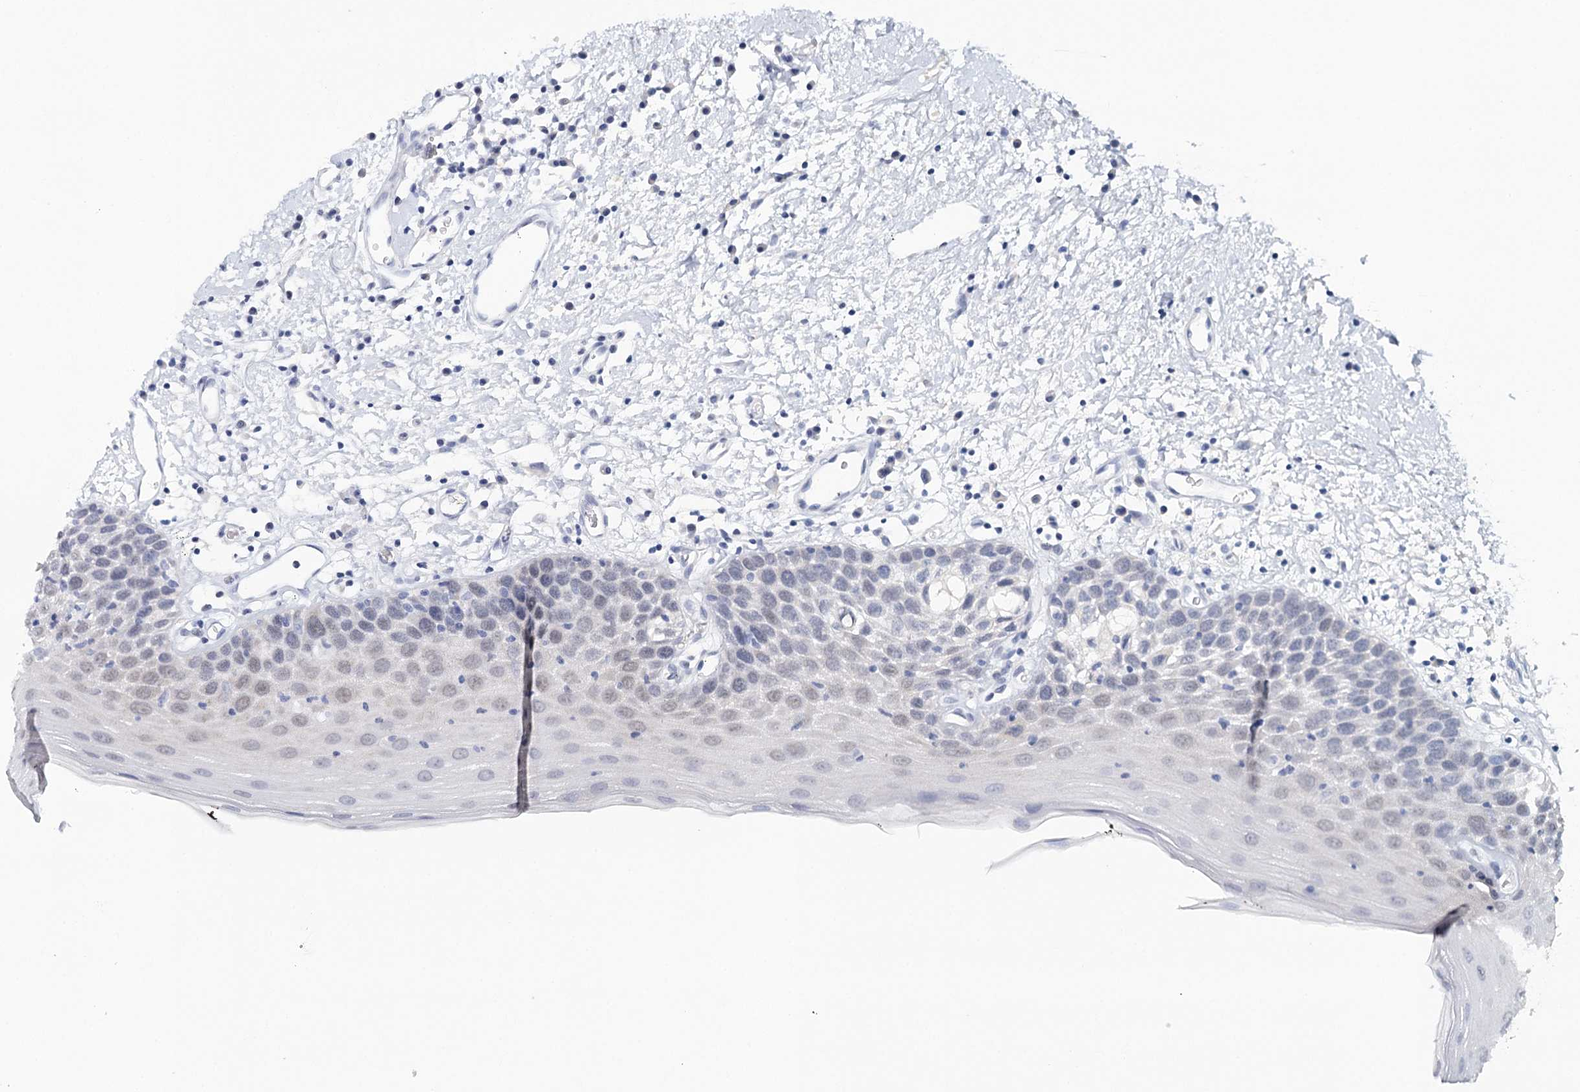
{"staining": {"intensity": "negative", "quantity": "none", "location": "none"}, "tissue": "oral mucosa", "cell_type": "Squamous epithelial cells", "image_type": "normal", "snomed": [{"axis": "morphology", "description": "Normal tissue, NOS"}, {"axis": "topography", "description": "Oral tissue"}], "caption": "Benign oral mucosa was stained to show a protein in brown. There is no significant staining in squamous epithelial cells. The staining was performed using DAB to visualize the protein expression in brown, while the nuclei were stained in blue with hematoxylin (Magnification: 20x).", "gene": "HSPA4L", "patient": {"sex": "male", "age": 74}}